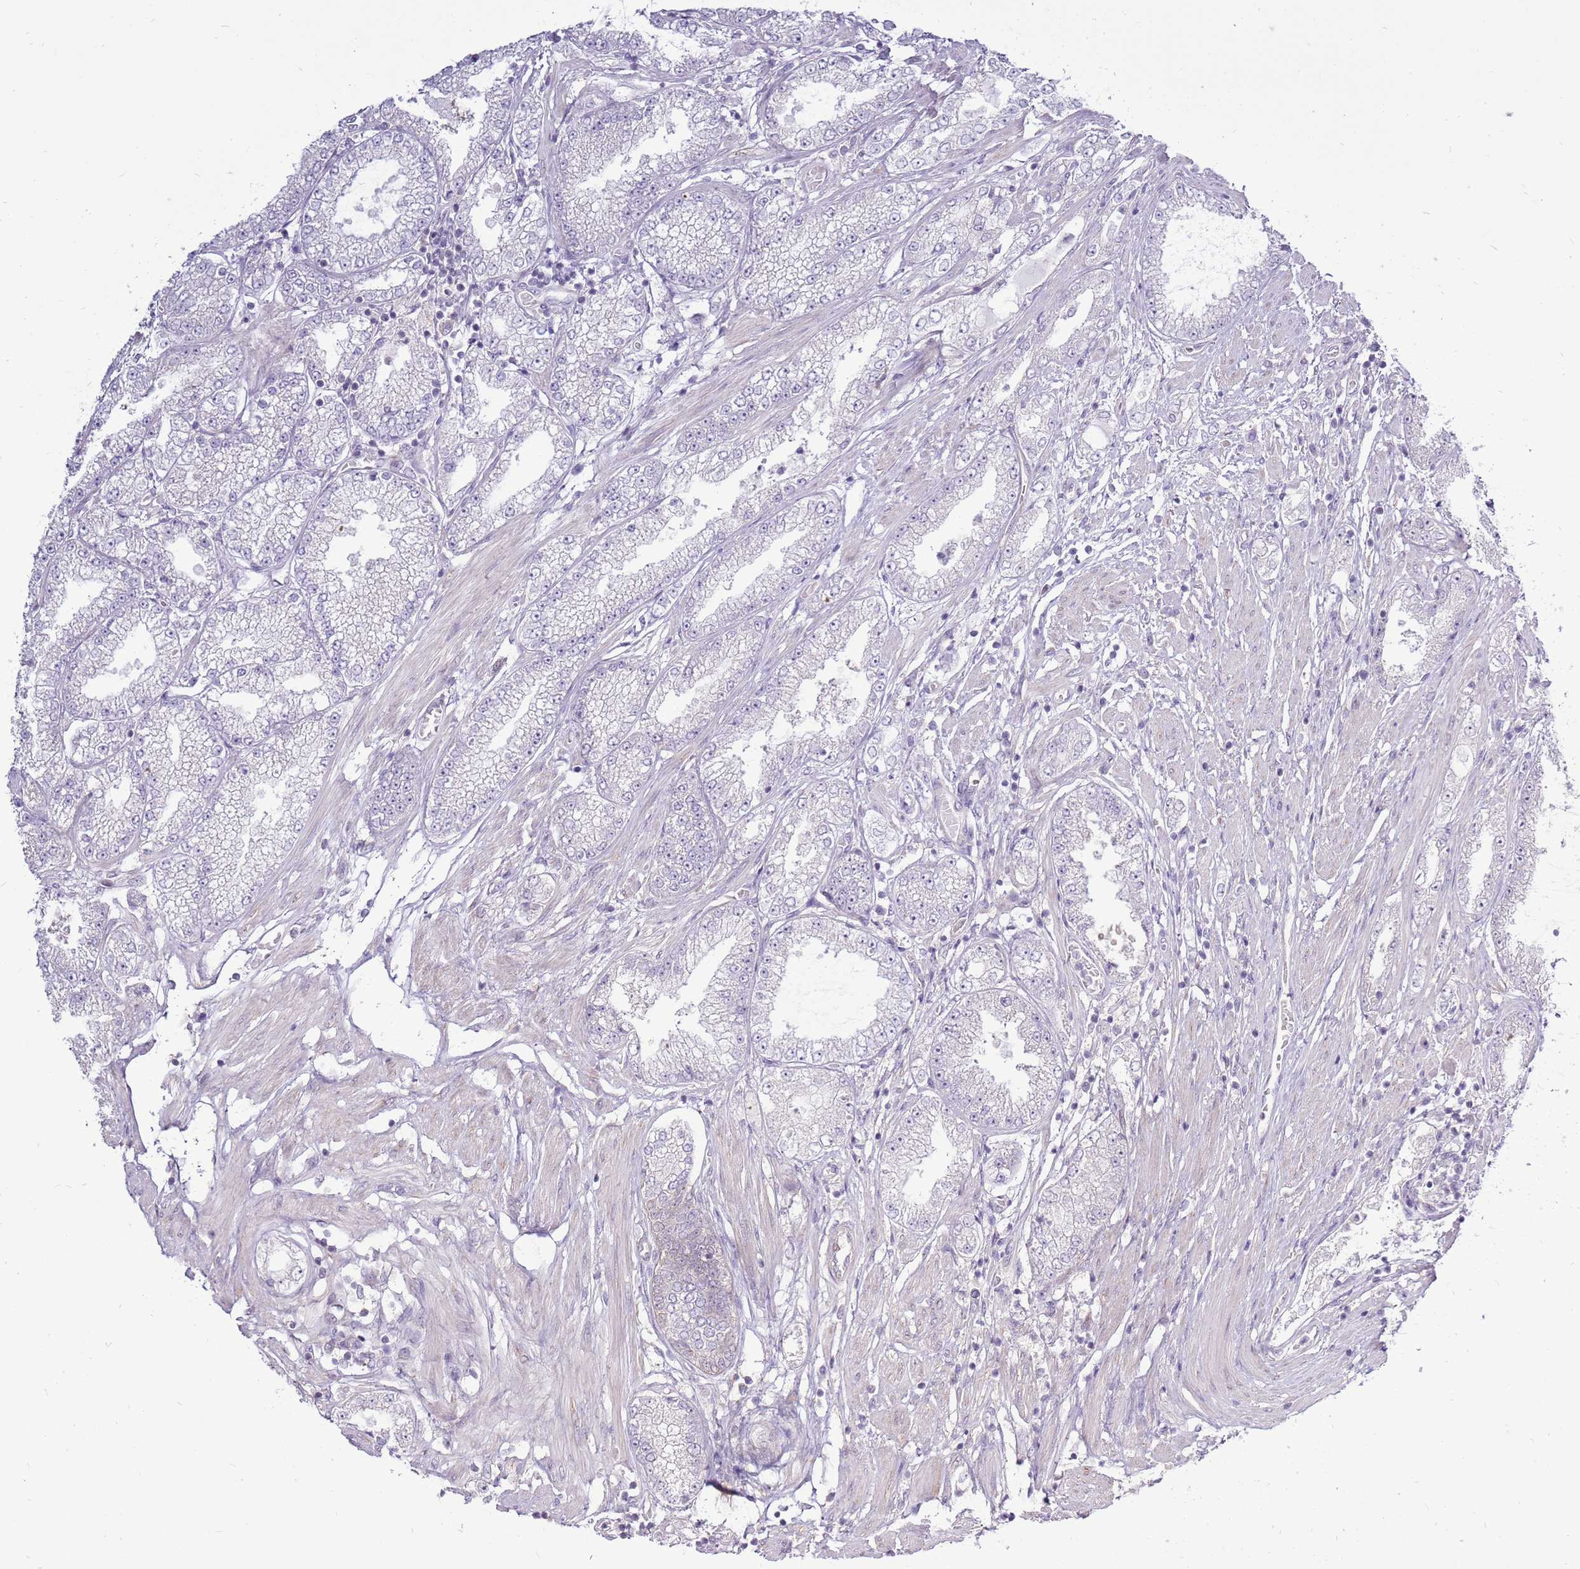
{"staining": {"intensity": "negative", "quantity": "none", "location": "none"}, "tissue": "prostate cancer", "cell_type": "Tumor cells", "image_type": "cancer", "snomed": [{"axis": "morphology", "description": "Adenocarcinoma, High grade"}, {"axis": "topography", "description": "Prostate"}], "caption": "Protein analysis of prostate adenocarcinoma (high-grade) exhibits no significant expression in tumor cells. (DAB (3,3'-diaminobenzidine) IHC visualized using brightfield microscopy, high magnification).", "gene": "UGGT2", "patient": {"sex": "male", "age": 69}}